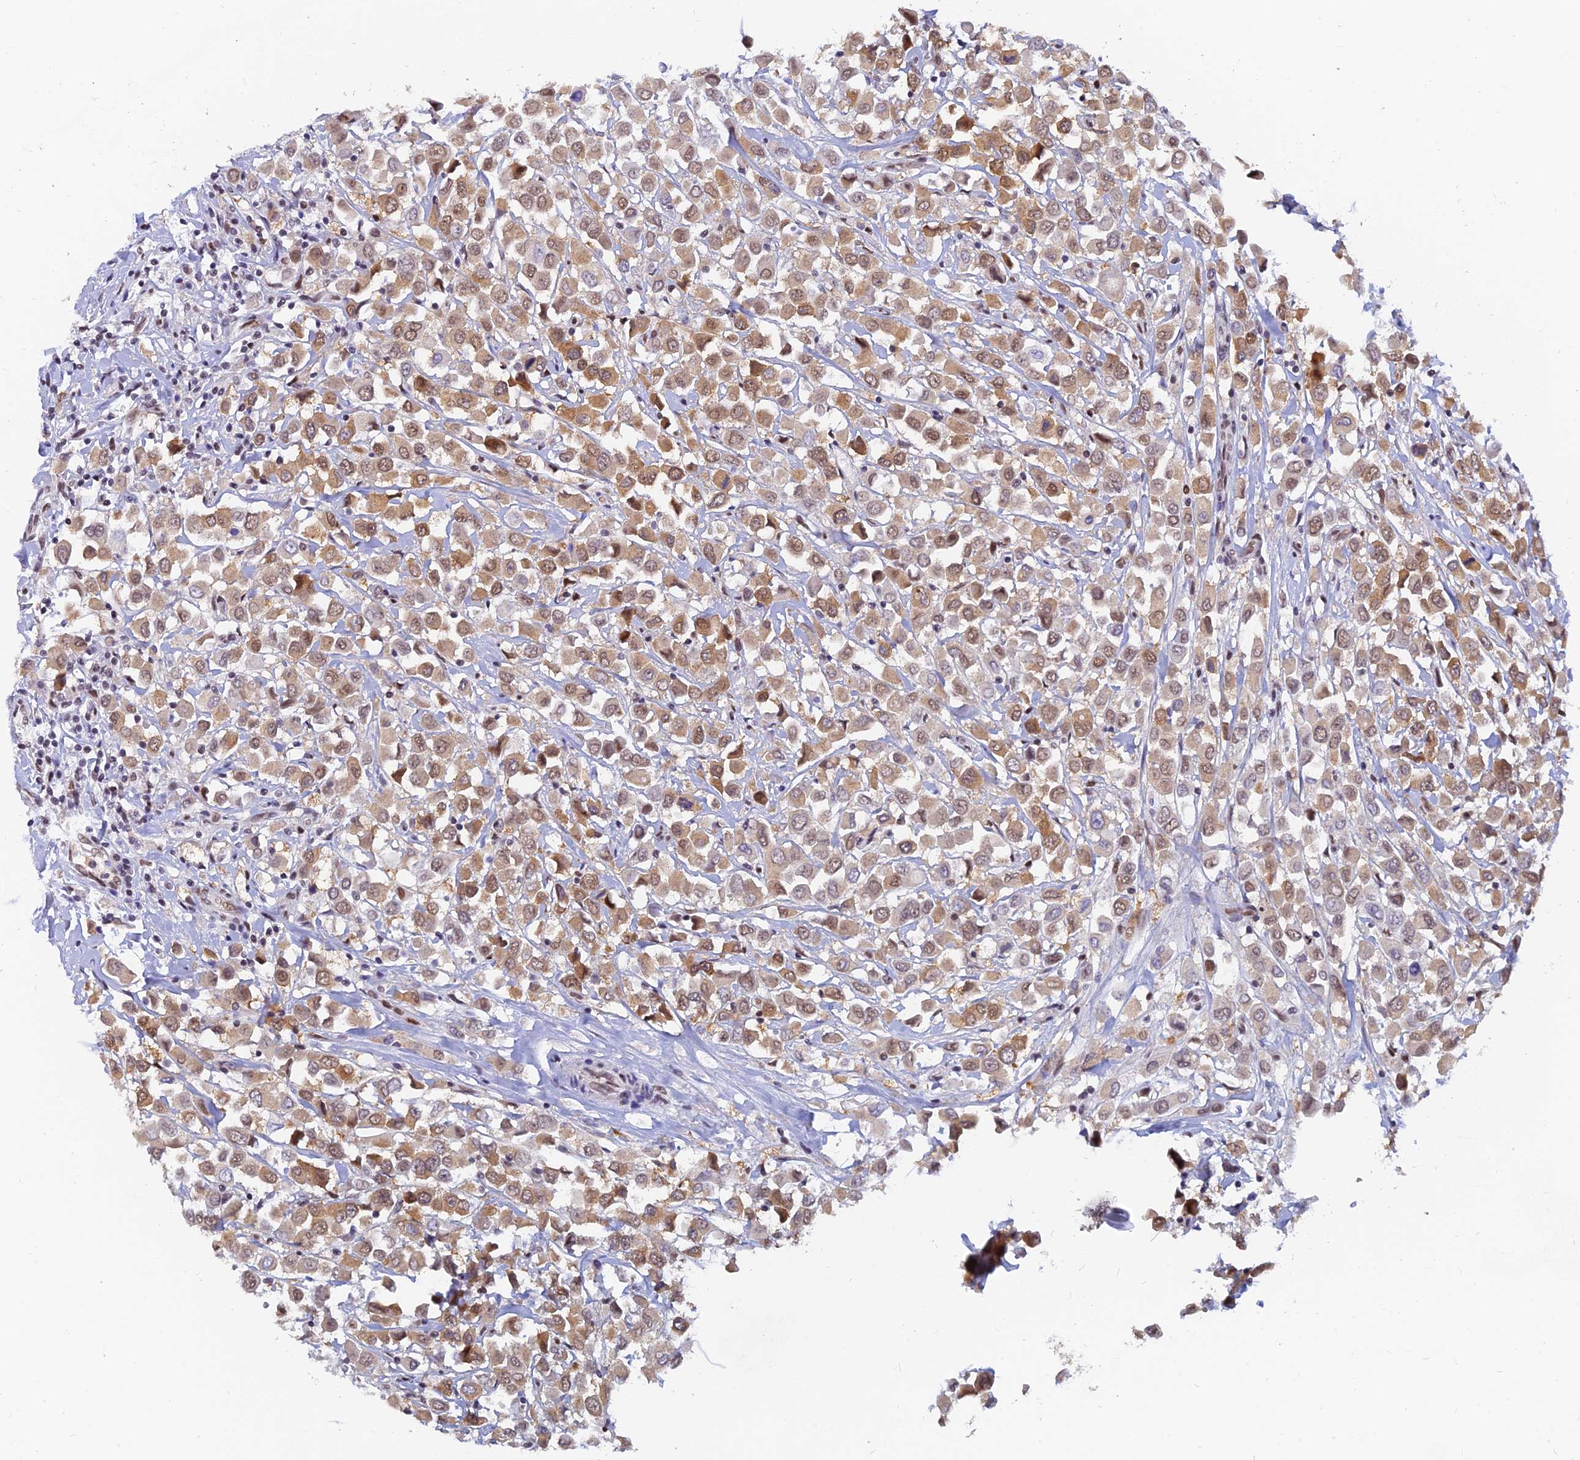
{"staining": {"intensity": "moderate", "quantity": ">75%", "location": "cytoplasmic/membranous,nuclear"}, "tissue": "breast cancer", "cell_type": "Tumor cells", "image_type": "cancer", "snomed": [{"axis": "morphology", "description": "Duct carcinoma"}, {"axis": "topography", "description": "Breast"}], "caption": "The immunohistochemical stain highlights moderate cytoplasmic/membranous and nuclear positivity in tumor cells of breast cancer tissue. The protein is stained brown, and the nuclei are stained in blue (DAB (3,3'-diaminobenzidine) IHC with brightfield microscopy, high magnification).", "gene": "DPY30", "patient": {"sex": "female", "age": 61}}